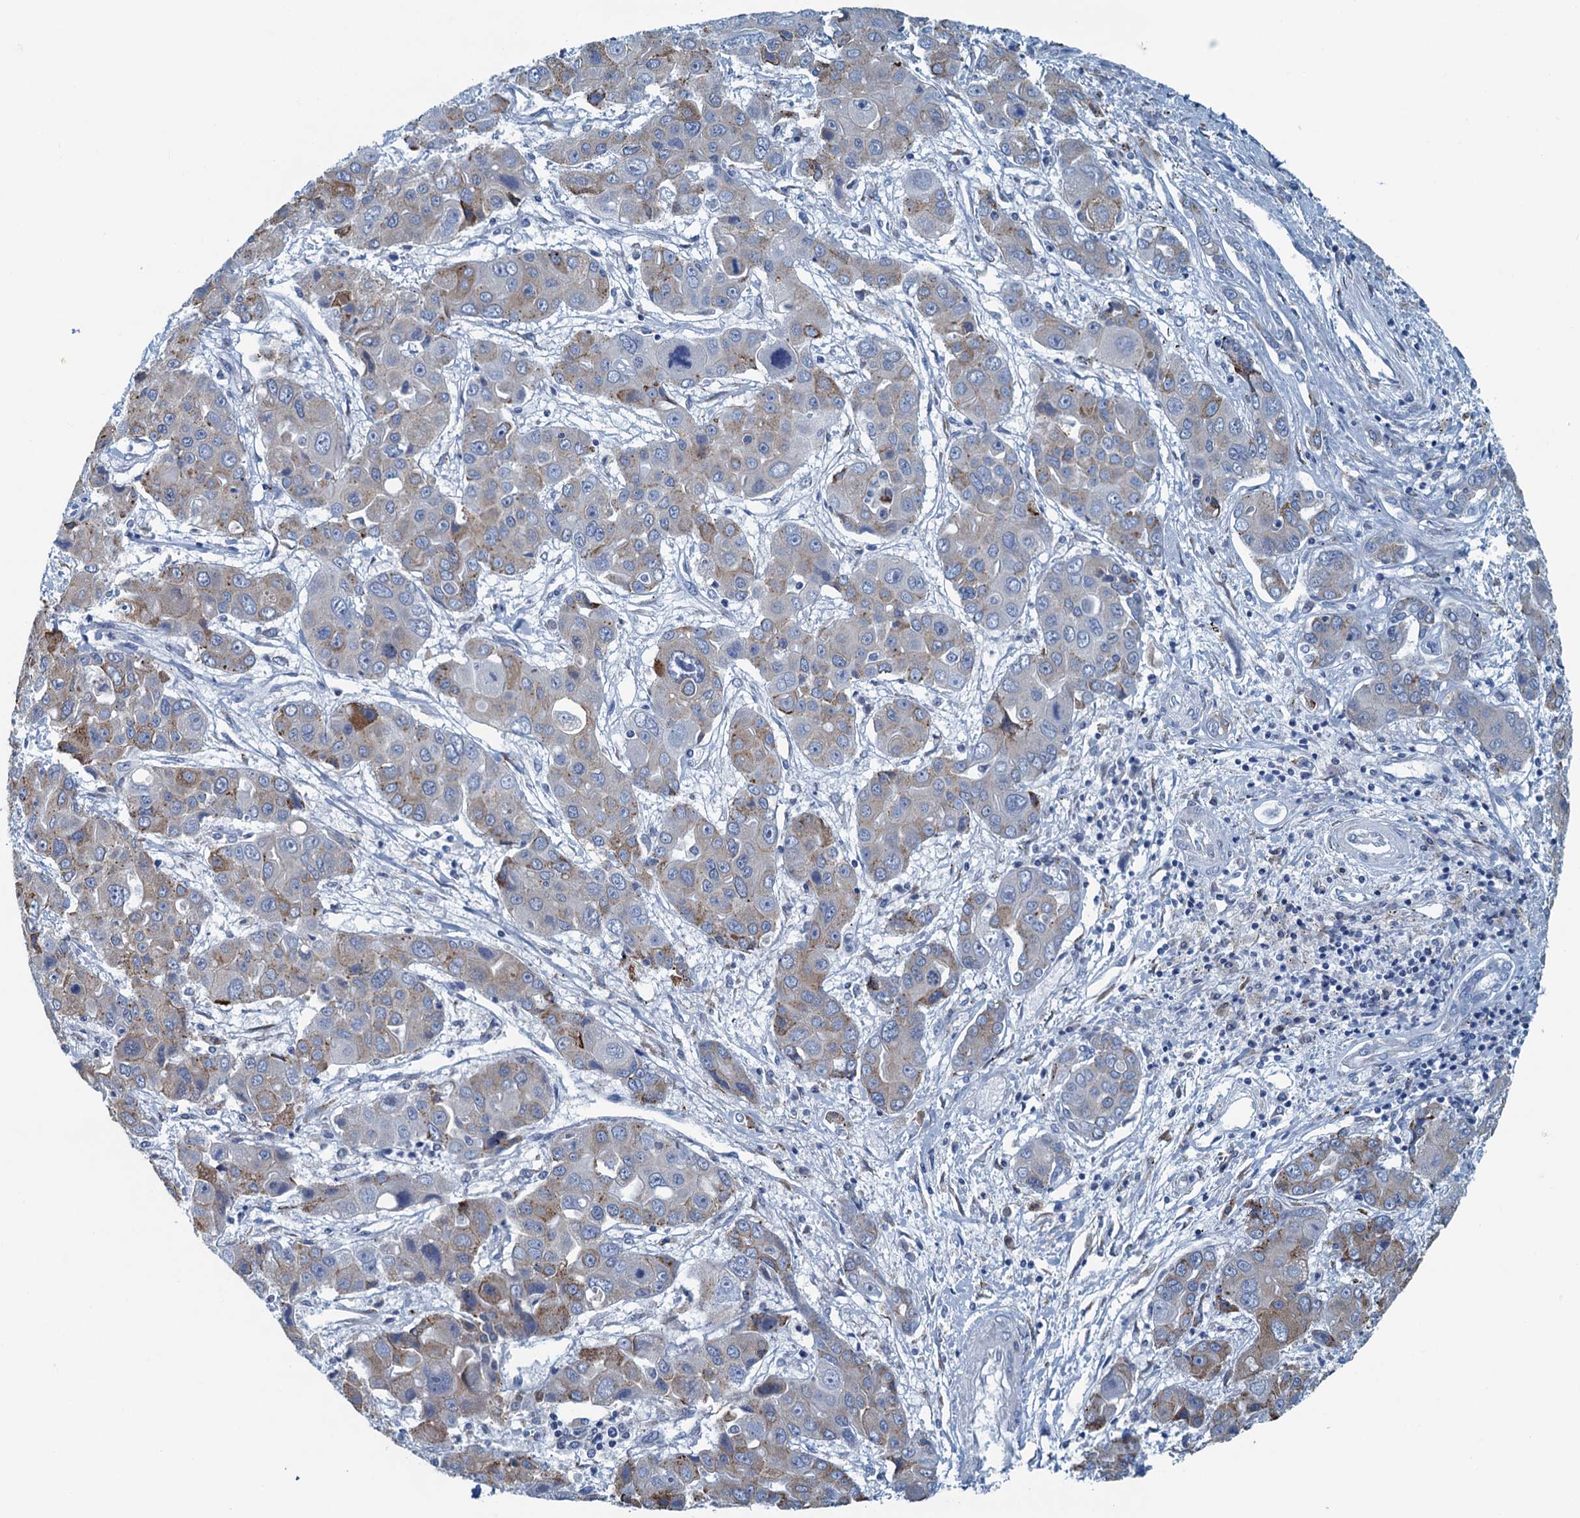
{"staining": {"intensity": "moderate", "quantity": "<25%", "location": "cytoplasmic/membranous"}, "tissue": "liver cancer", "cell_type": "Tumor cells", "image_type": "cancer", "snomed": [{"axis": "morphology", "description": "Cholangiocarcinoma"}, {"axis": "topography", "description": "Liver"}], "caption": "Liver cholangiocarcinoma stained for a protein (brown) exhibits moderate cytoplasmic/membranous positive expression in approximately <25% of tumor cells.", "gene": "C10orf88", "patient": {"sex": "male", "age": 67}}